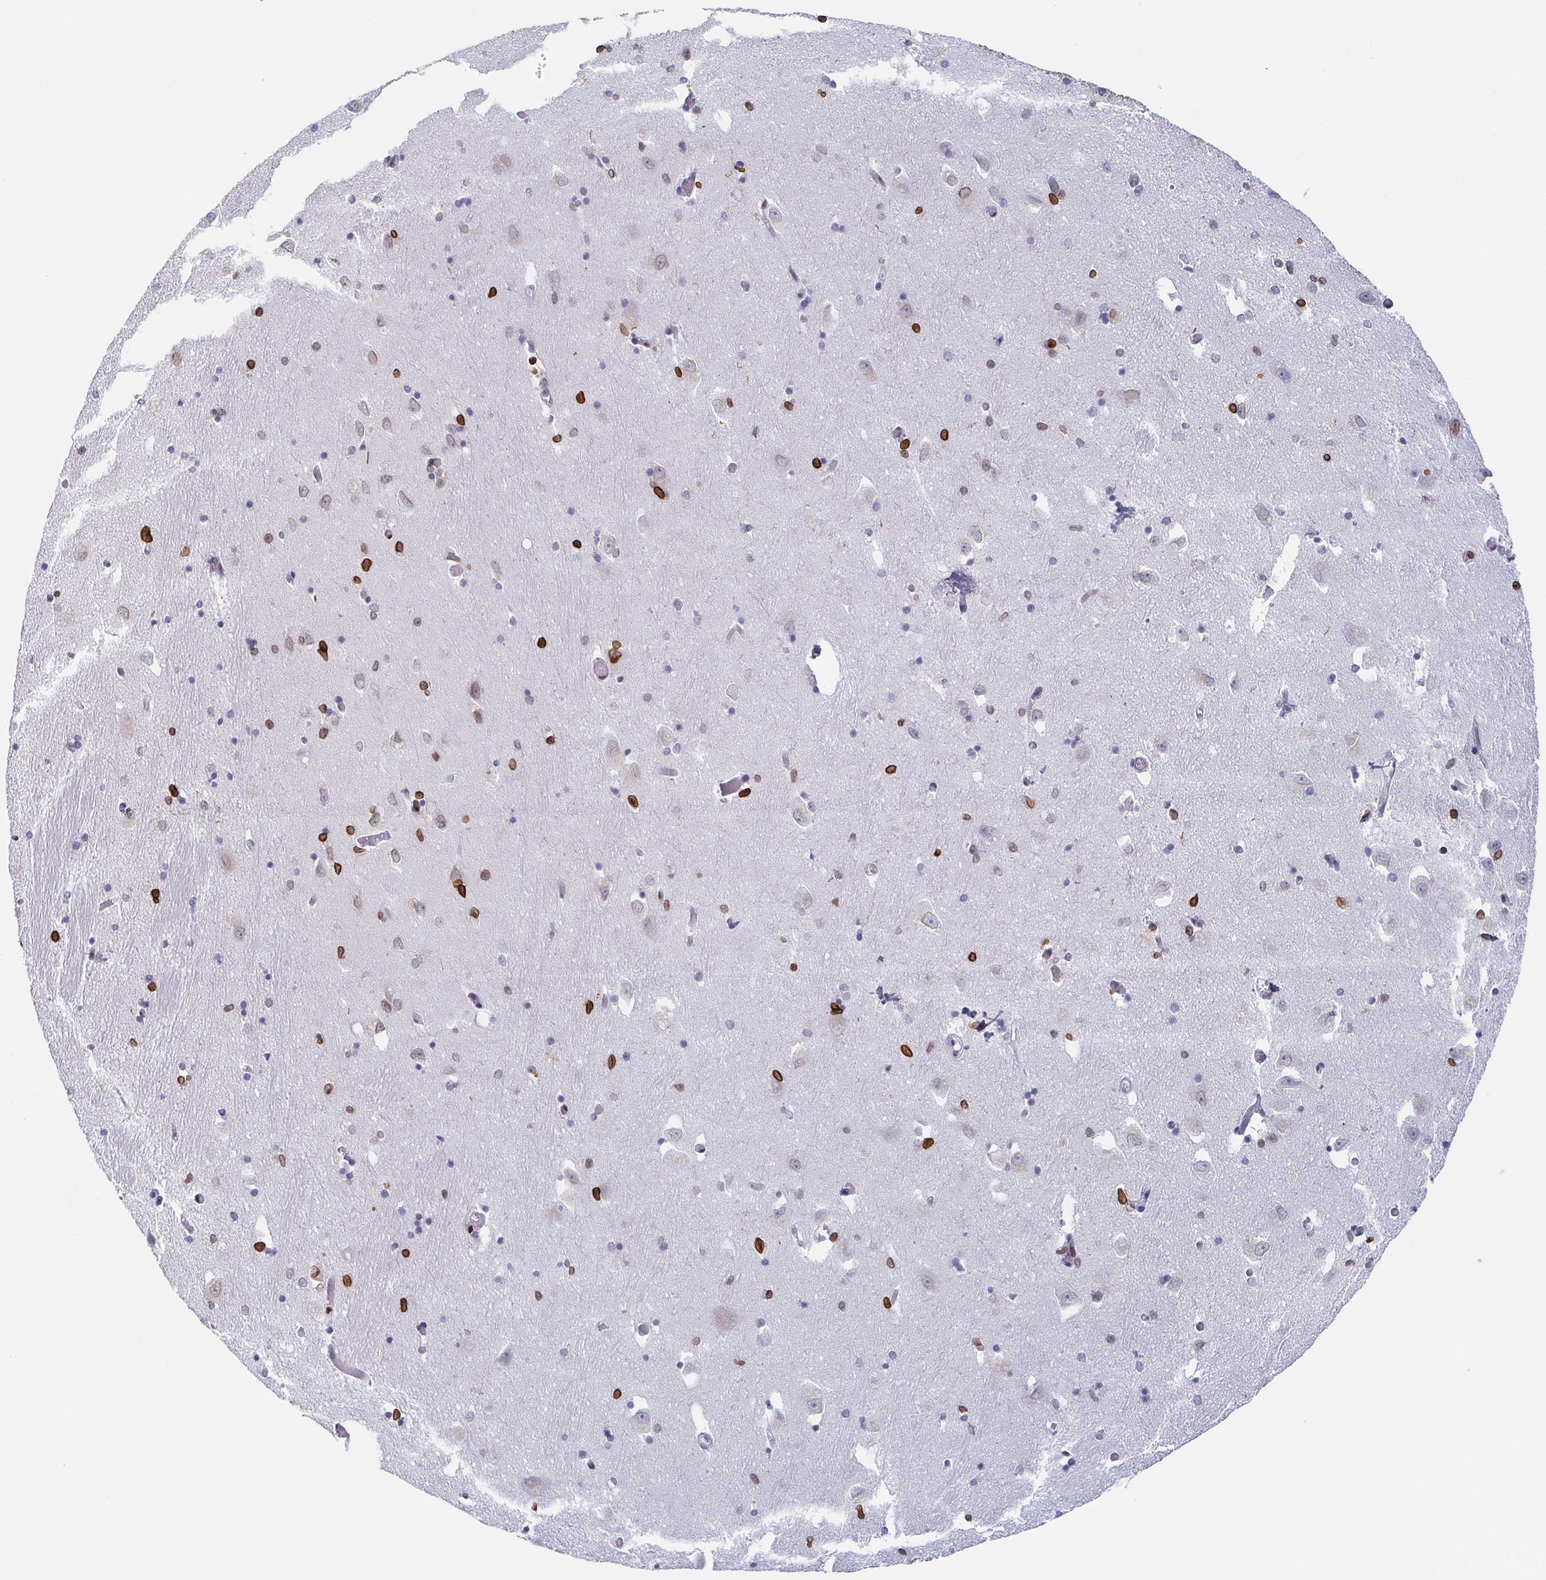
{"staining": {"intensity": "strong", "quantity": "<25%", "location": "cytoplasmic/membranous,nuclear"}, "tissue": "caudate", "cell_type": "Glial cells", "image_type": "normal", "snomed": [{"axis": "morphology", "description": "Normal tissue, NOS"}, {"axis": "topography", "description": "Lateral ventricle wall"}, {"axis": "topography", "description": "Hippocampus"}], "caption": "There is medium levels of strong cytoplasmic/membranous,nuclear expression in glial cells of benign caudate, as demonstrated by immunohistochemical staining (brown color).", "gene": "BTBD7", "patient": {"sex": "female", "age": 63}}